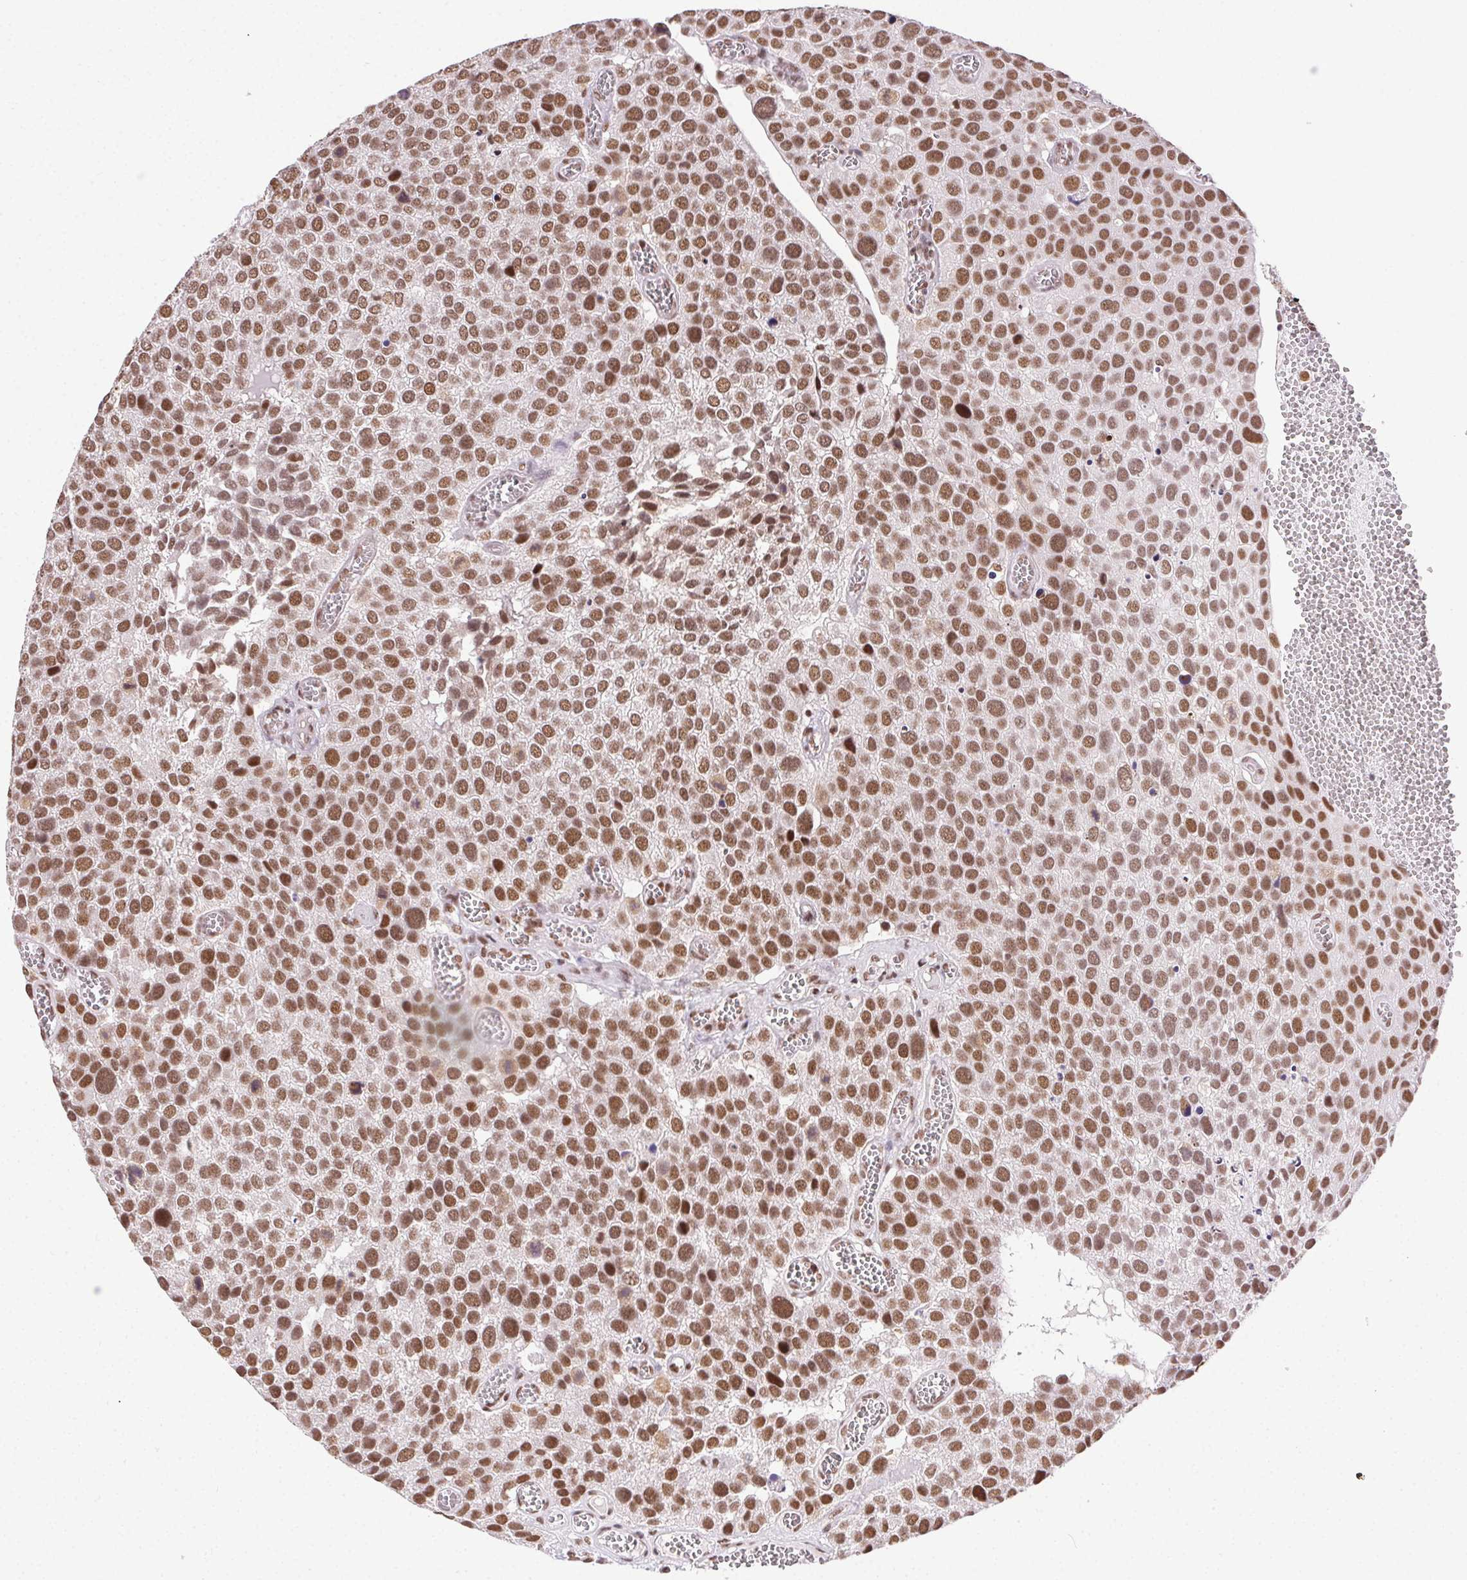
{"staining": {"intensity": "strong", "quantity": ">75%", "location": "nuclear"}, "tissue": "urothelial cancer", "cell_type": "Tumor cells", "image_type": "cancer", "snomed": [{"axis": "morphology", "description": "Urothelial carcinoma, Low grade"}, {"axis": "topography", "description": "Urinary bladder"}], "caption": "The photomicrograph reveals staining of urothelial cancer, revealing strong nuclear protein expression (brown color) within tumor cells. The staining was performed using DAB (3,3'-diaminobenzidine) to visualize the protein expression in brown, while the nuclei were stained in blue with hematoxylin (Magnification: 20x).", "gene": "TRA2B", "patient": {"sex": "female", "age": 69}}